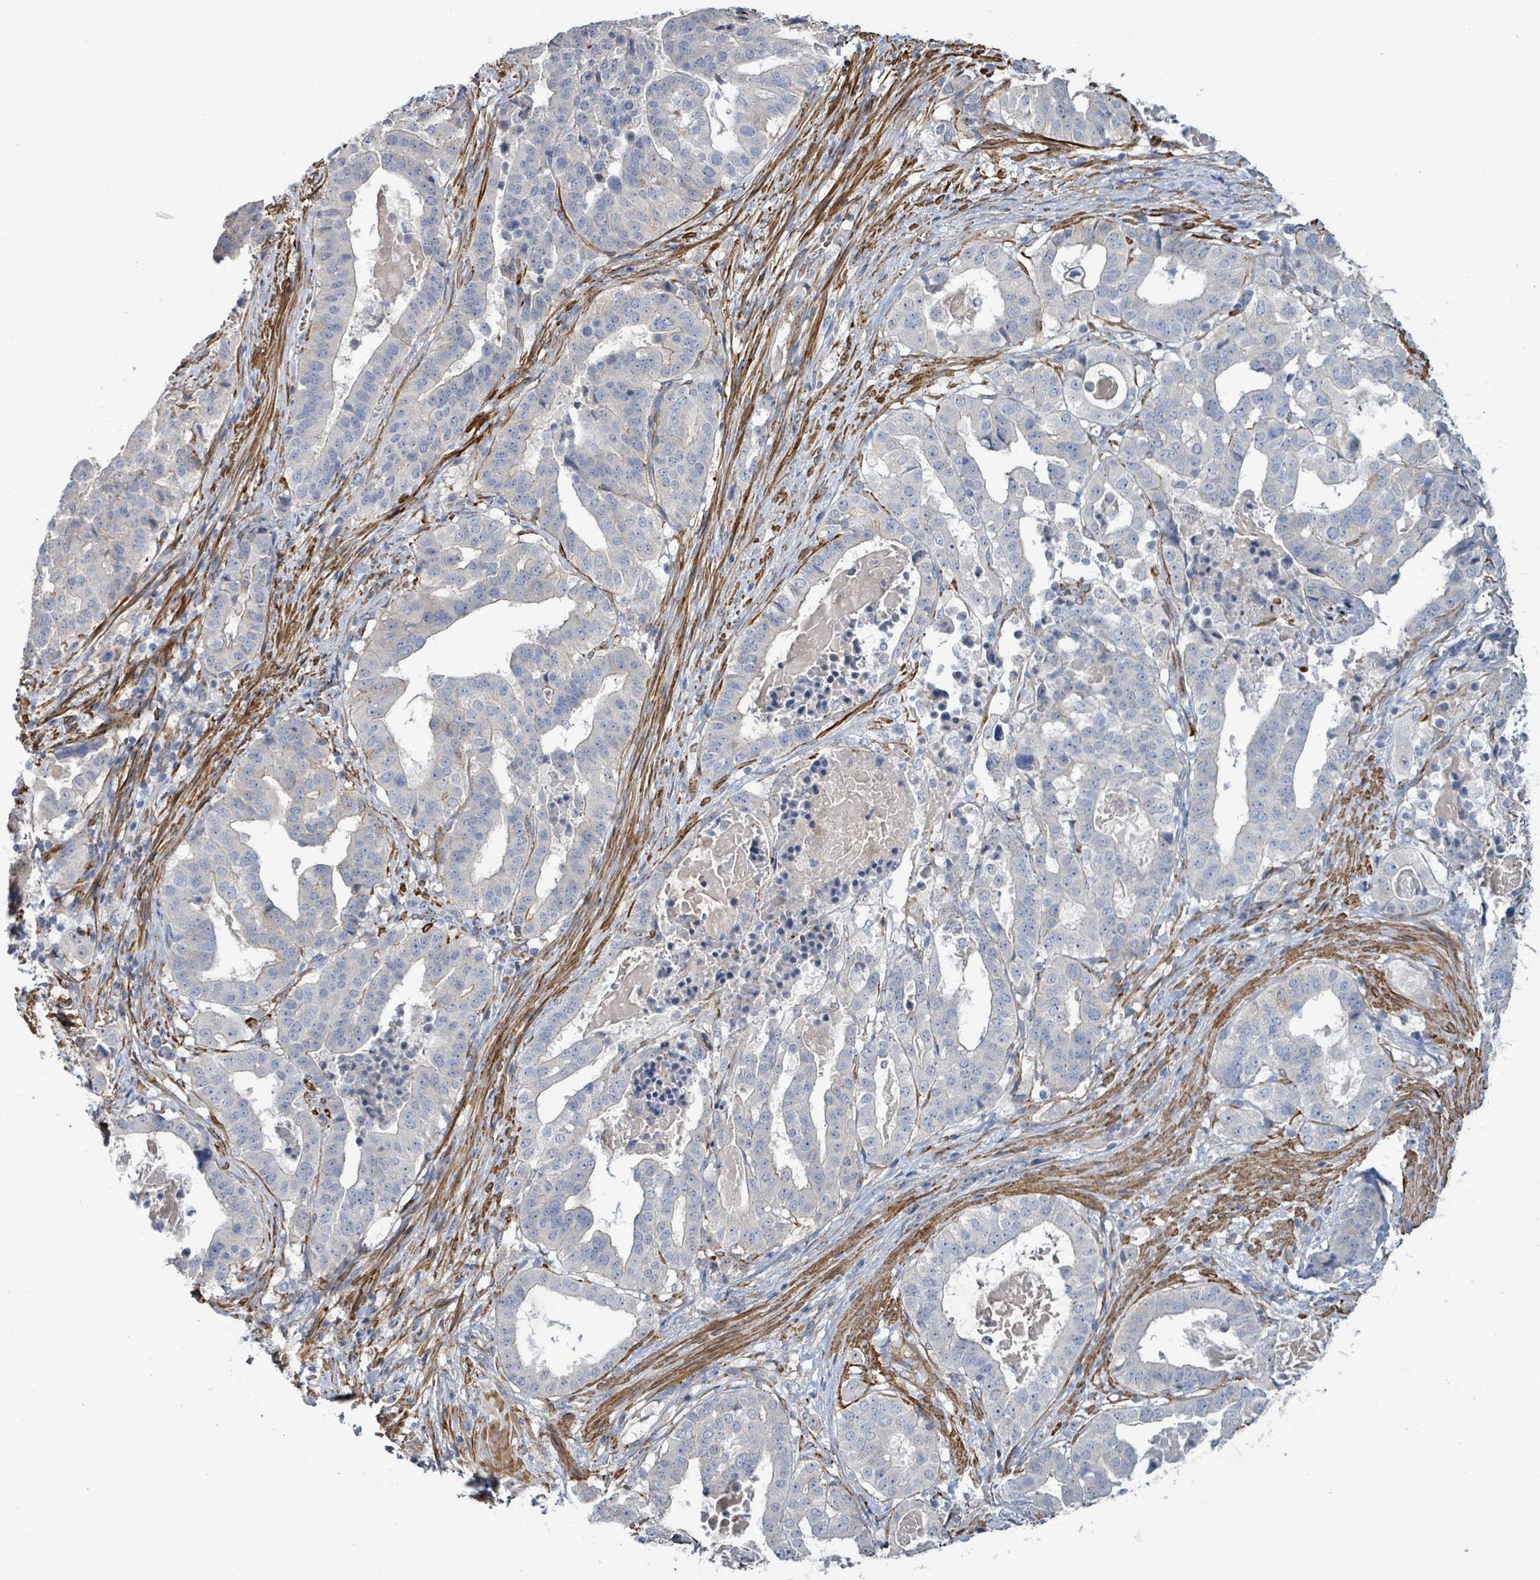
{"staining": {"intensity": "negative", "quantity": "none", "location": "none"}, "tissue": "stomach cancer", "cell_type": "Tumor cells", "image_type": "cancer", "snomed": [{"axis": "morphology", "description": "Adenocarcinoma, NOS"}, {"axis": "topography", "description": "Stomach"}], "caption": "DAB (3,3'-diaminobenzidine) immunohistochemical staining of stomach adenocarcinoma reveals no significant expression in tumor cells.", "gene": "DMRTC1B", "patient": {"sex": "male", "age": 48}}